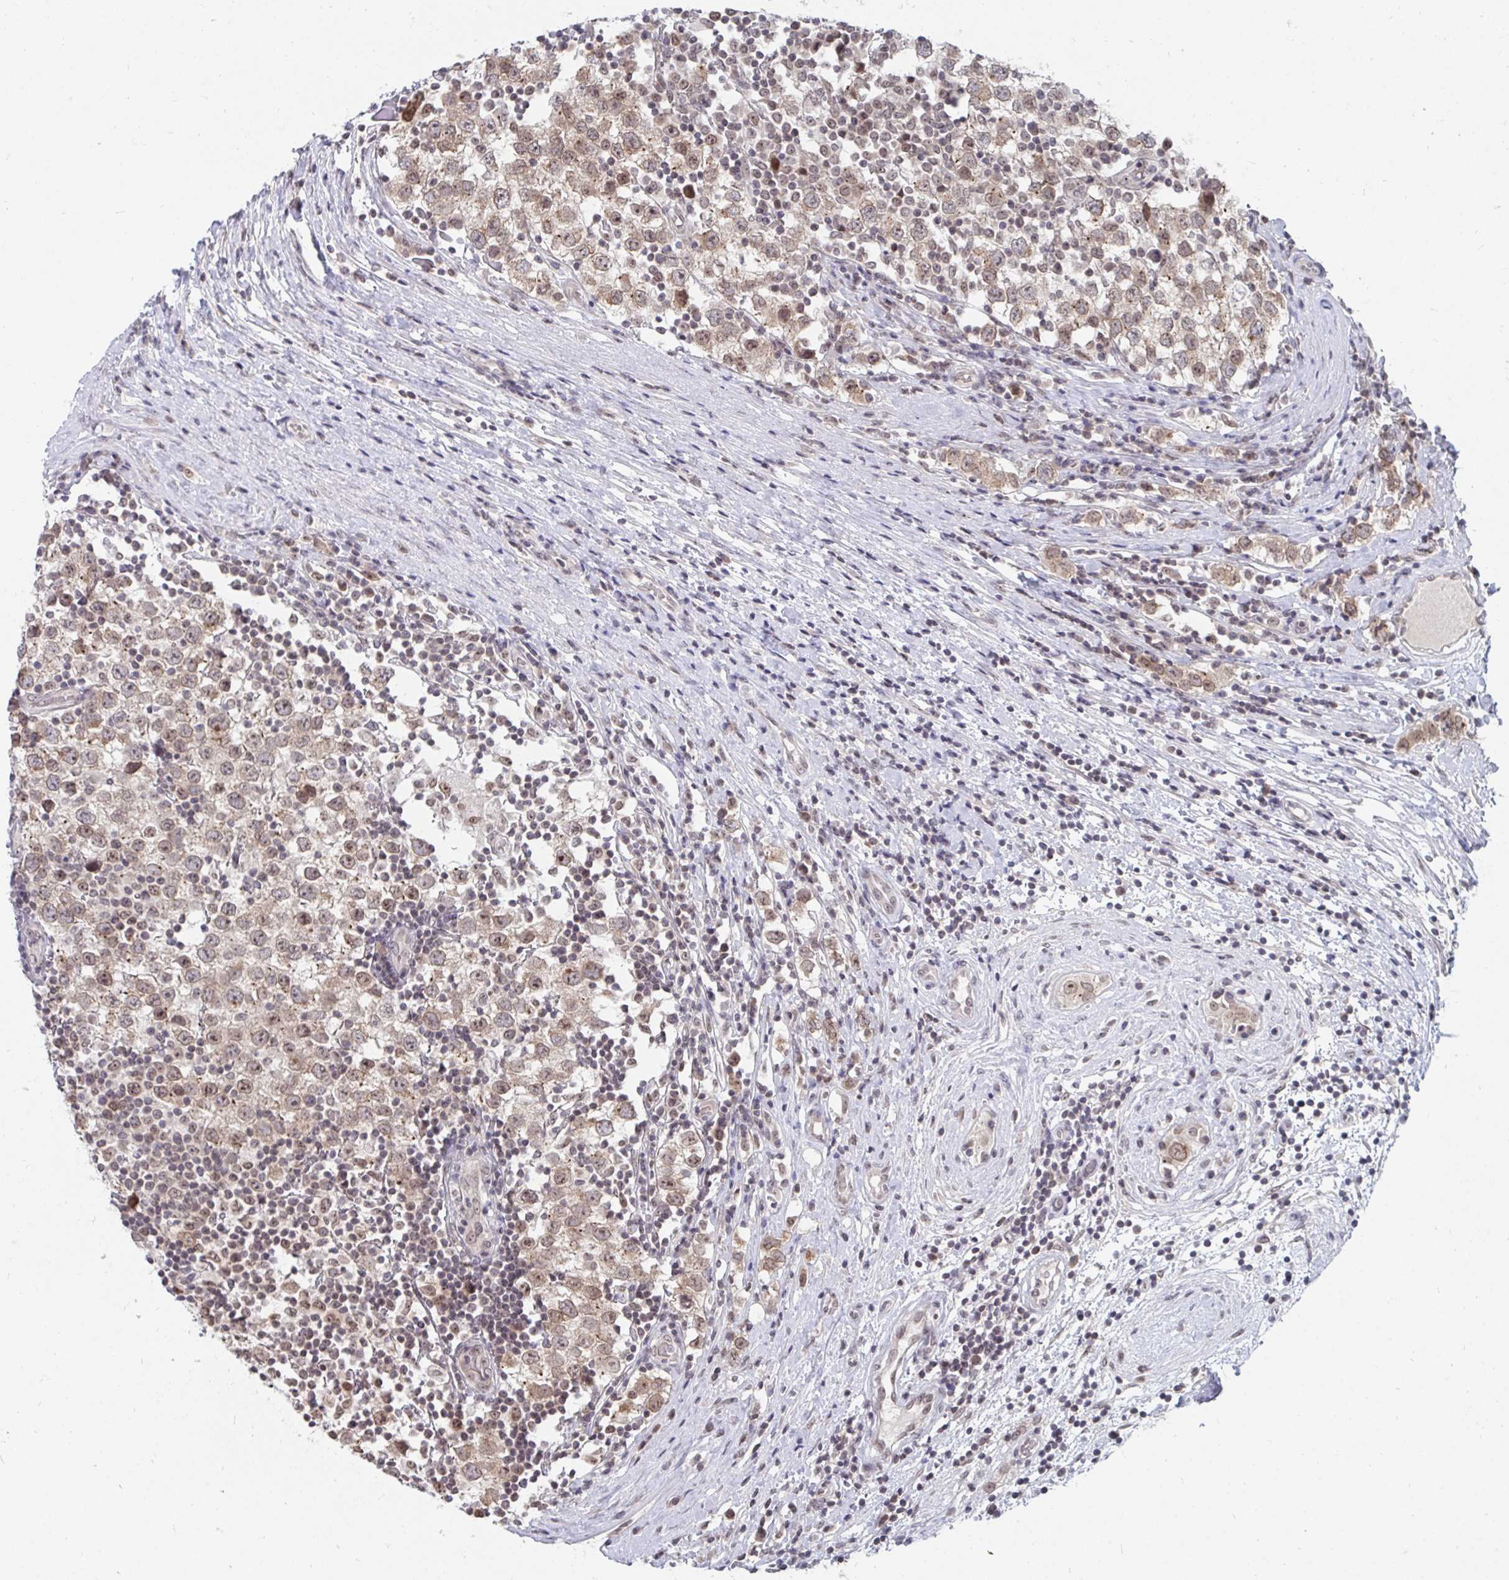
{"staining": {"intensity": "moderate", "quantity": ">75%", "location": "cytoplasmic/membranous,nuclear"}, "tissue": "testis cancer", "cell_type": "Tumor cells", "image_type": "cancer", "snomed": [{"axis": "morphology", "description": "Seminoma, NOS"}, {"axis": "topography", "description": "Testis"}], "caption": "Immunohistochemistry (IHC) (DAB) staining of human testis seminoma exhibits moderate cytoplasmic/membranous and nuclear protein staining in about >75% of tumor cells.", "gene": "TRIP12", "patient": {"sex": "male", "age": 34}}